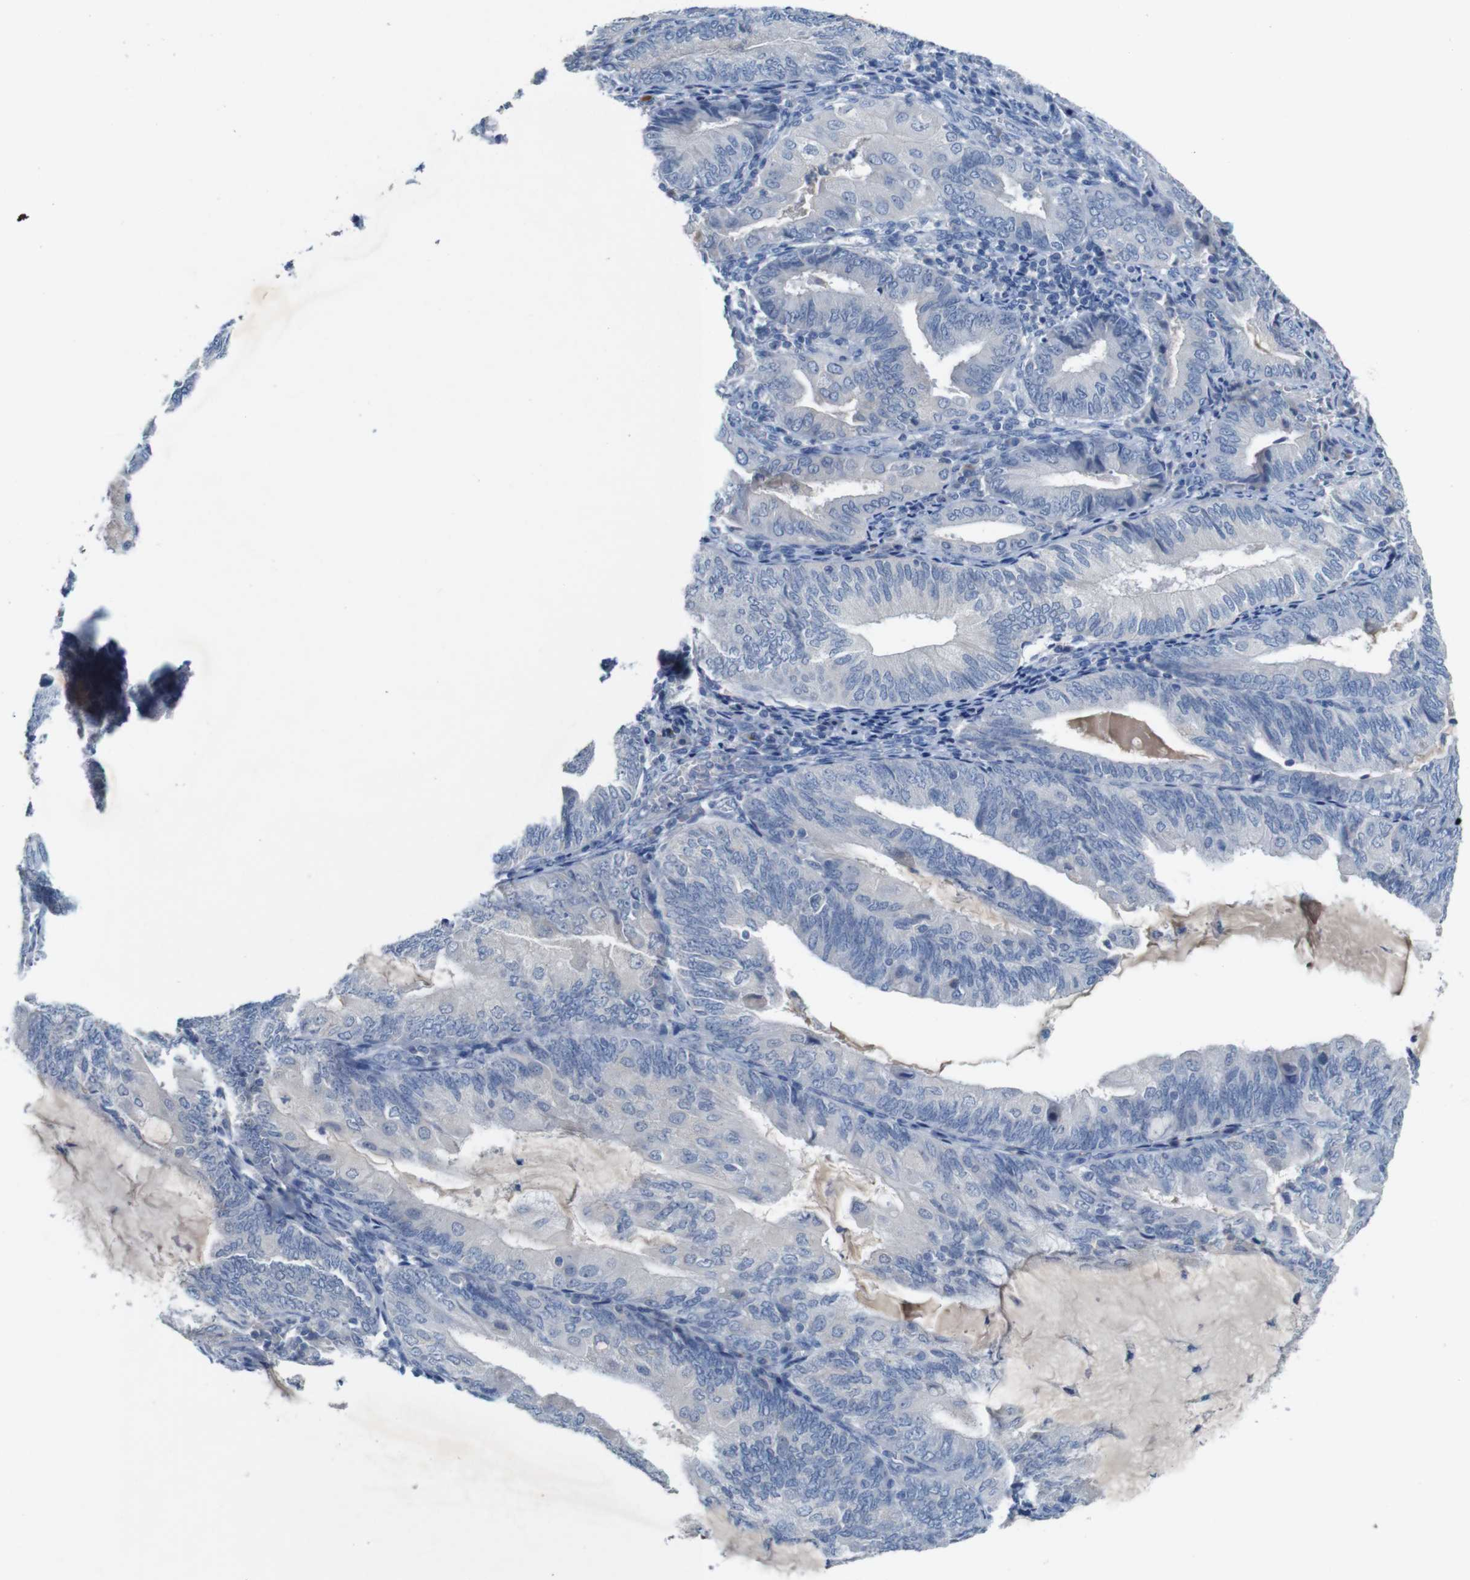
{"staining": {"intensity": "negative", "quantity": "none", "location": "none"}, "tissue": "endometrial cancer", "cell_type": "Tumor cells", "image_type": "cancer", "snomed": [{"axis": "morphology", "description": "Adenocarcinoma, NOS"}, {"axis": "topography", "description": "Endometrium"}], "caption": "Tumor cells are negative for protein expression in human endometrial cancer (adenocarcinoma).", "gene": "SLC2A8", "patient": {"sex": "female", "age": 81}}